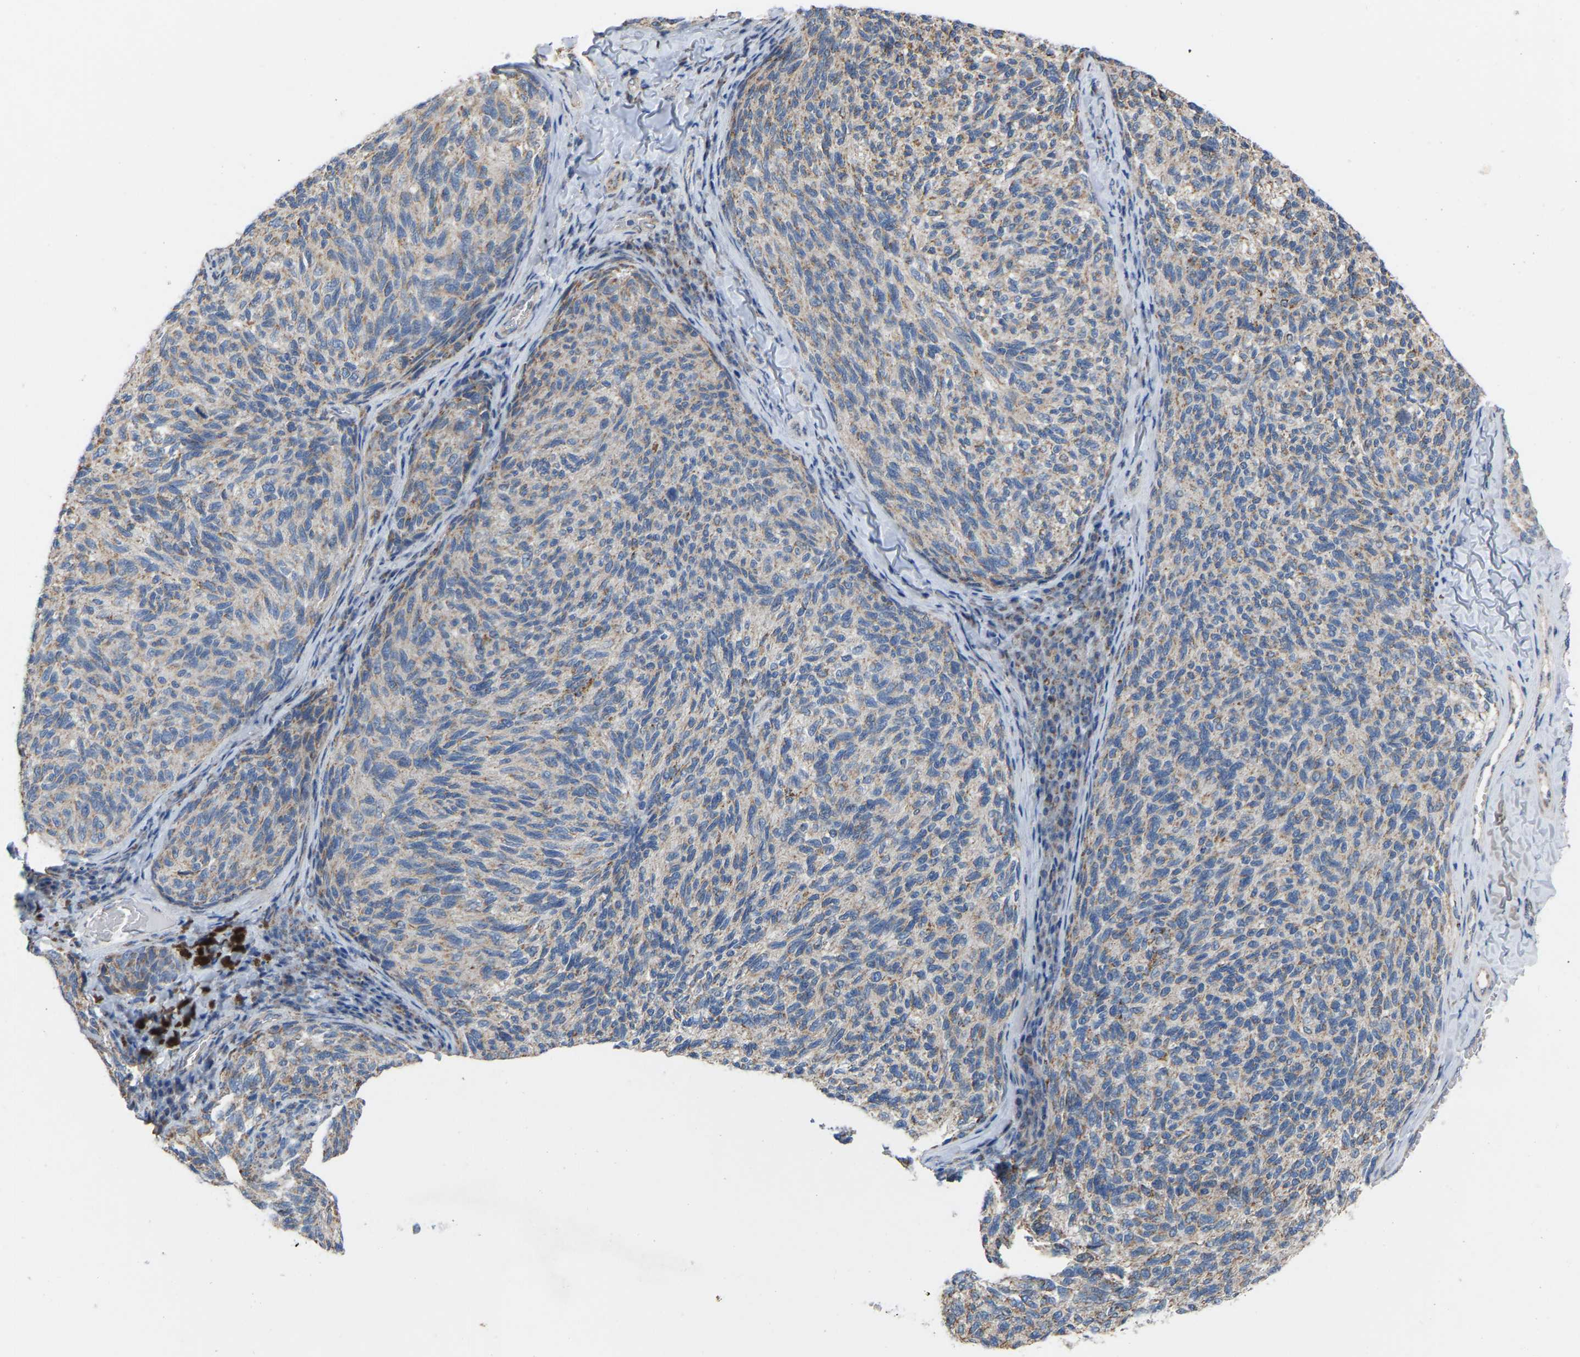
{"staining": {"intensity": "weak", "quantity": ">75%", "location": "cytoplasmic/membranous"}, "tissue": "melanoma", "cell_type": "Tumor cells", "image_type": "cancer", "snomed": [{"axis": "morphology", "description": "Malignant melanoma, NOS"}, {"axis": "topography", "description": "Skin"}], "caption": "IHC histopathology image of melanoma stained for a protein (brown), which shows low levels of weak cytoplasmic/membranous positivity in about >75% of tumor cells.", "gene": "BCL10", "patient": {"sex": "female", "age": 73}}